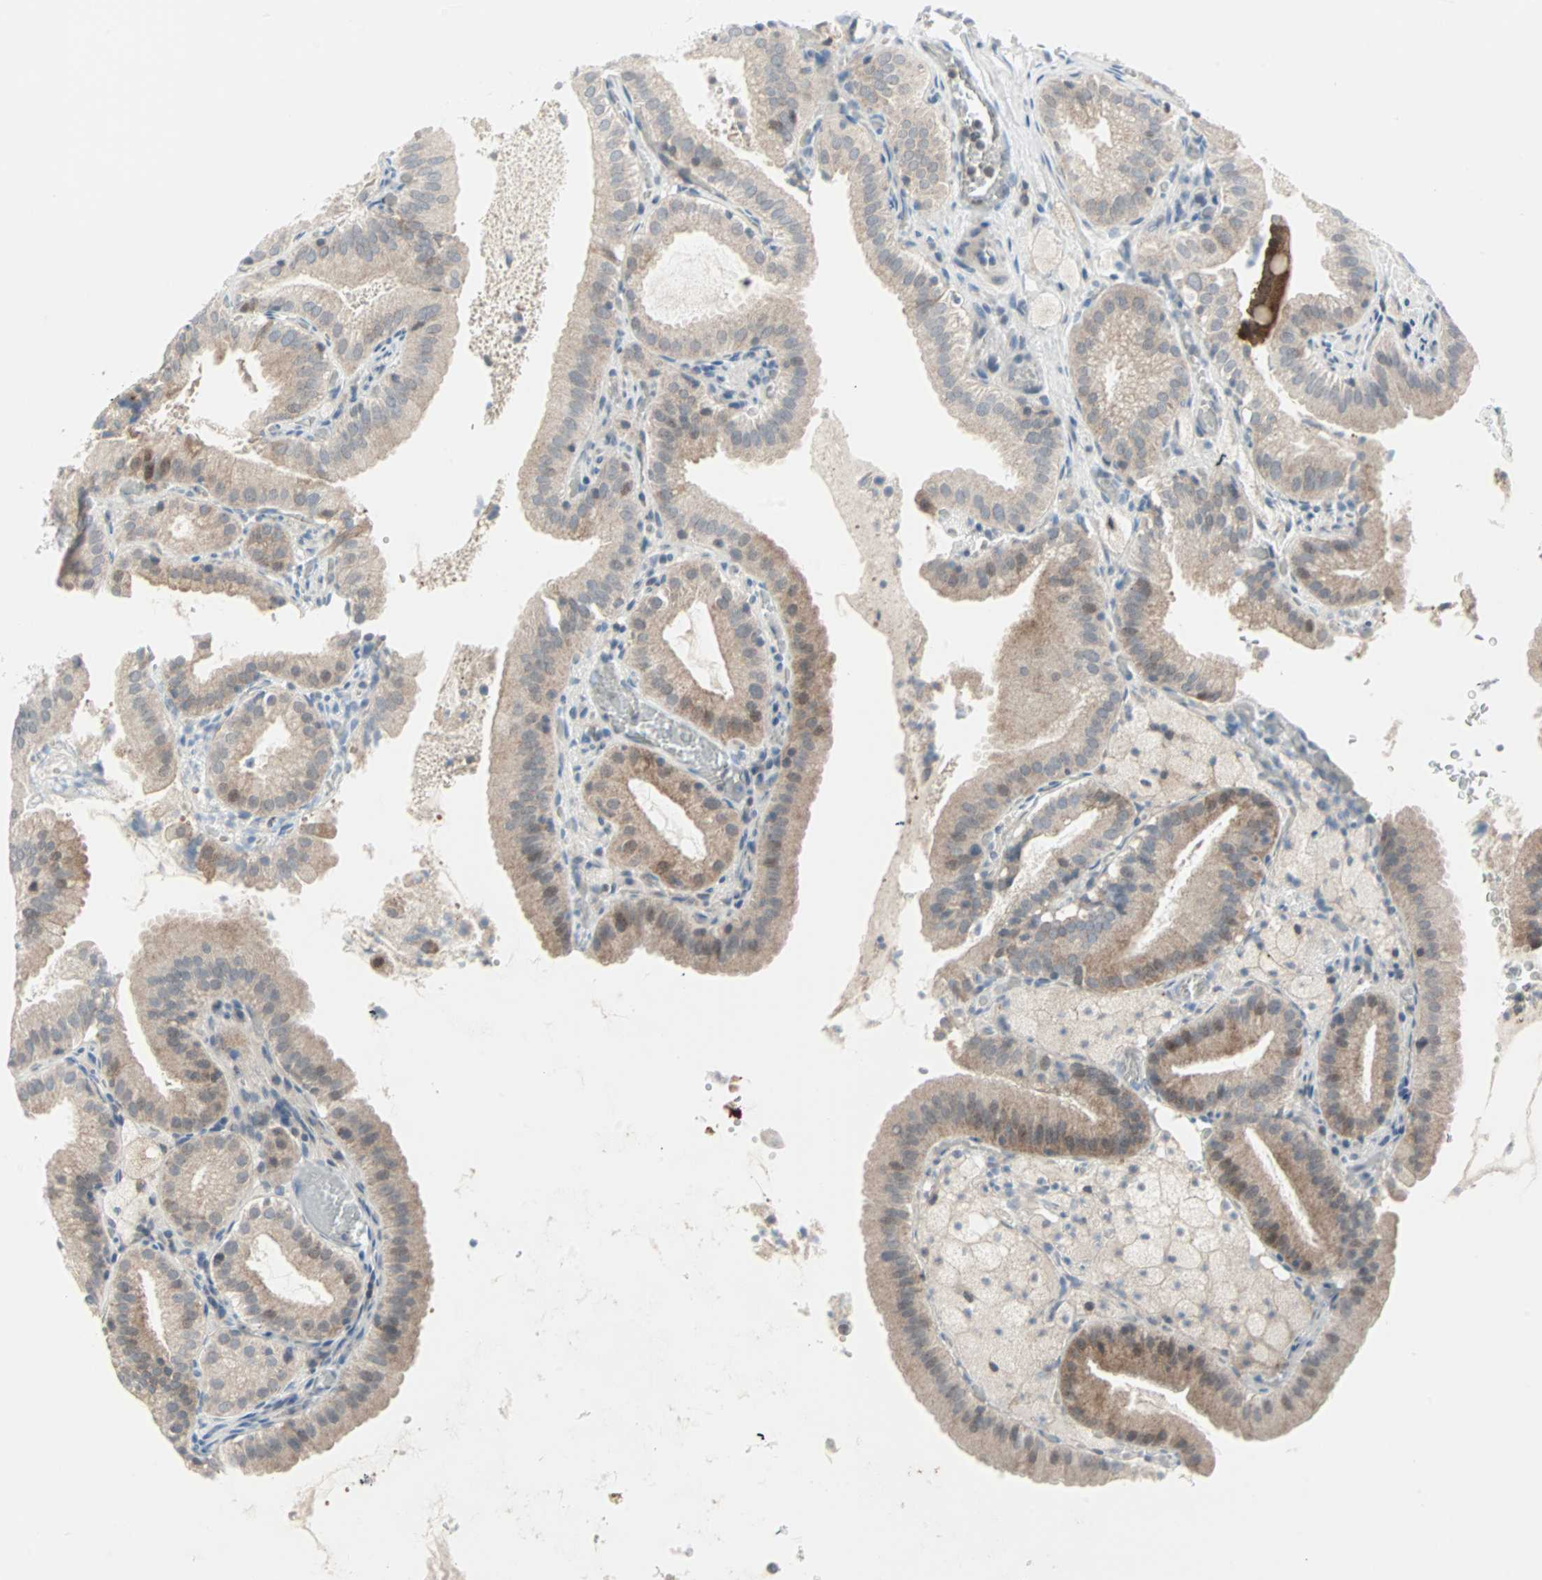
{"staining": {"intensity": "weak", "quantity": "25%-75%", "location": "cytoplasmic/membranous"}, "tissue": "gallbladder", "cell_type": "Glandular cells", "image_type": "normal", "snomed": [{"axis": "morphology", "description": "Normal tissue, NOS"}, {"axis": "topography", "description": "Gallbladder"}], "caption": "The photomicrograph exhibits immunohistochemical staining of normal gallbladder. There is weak cytoplasmic/membranous positivity is present in about 25%-75% of glandular cells.", "gene": "CASP3", "patient": {"sex": "male", "age": 54}}